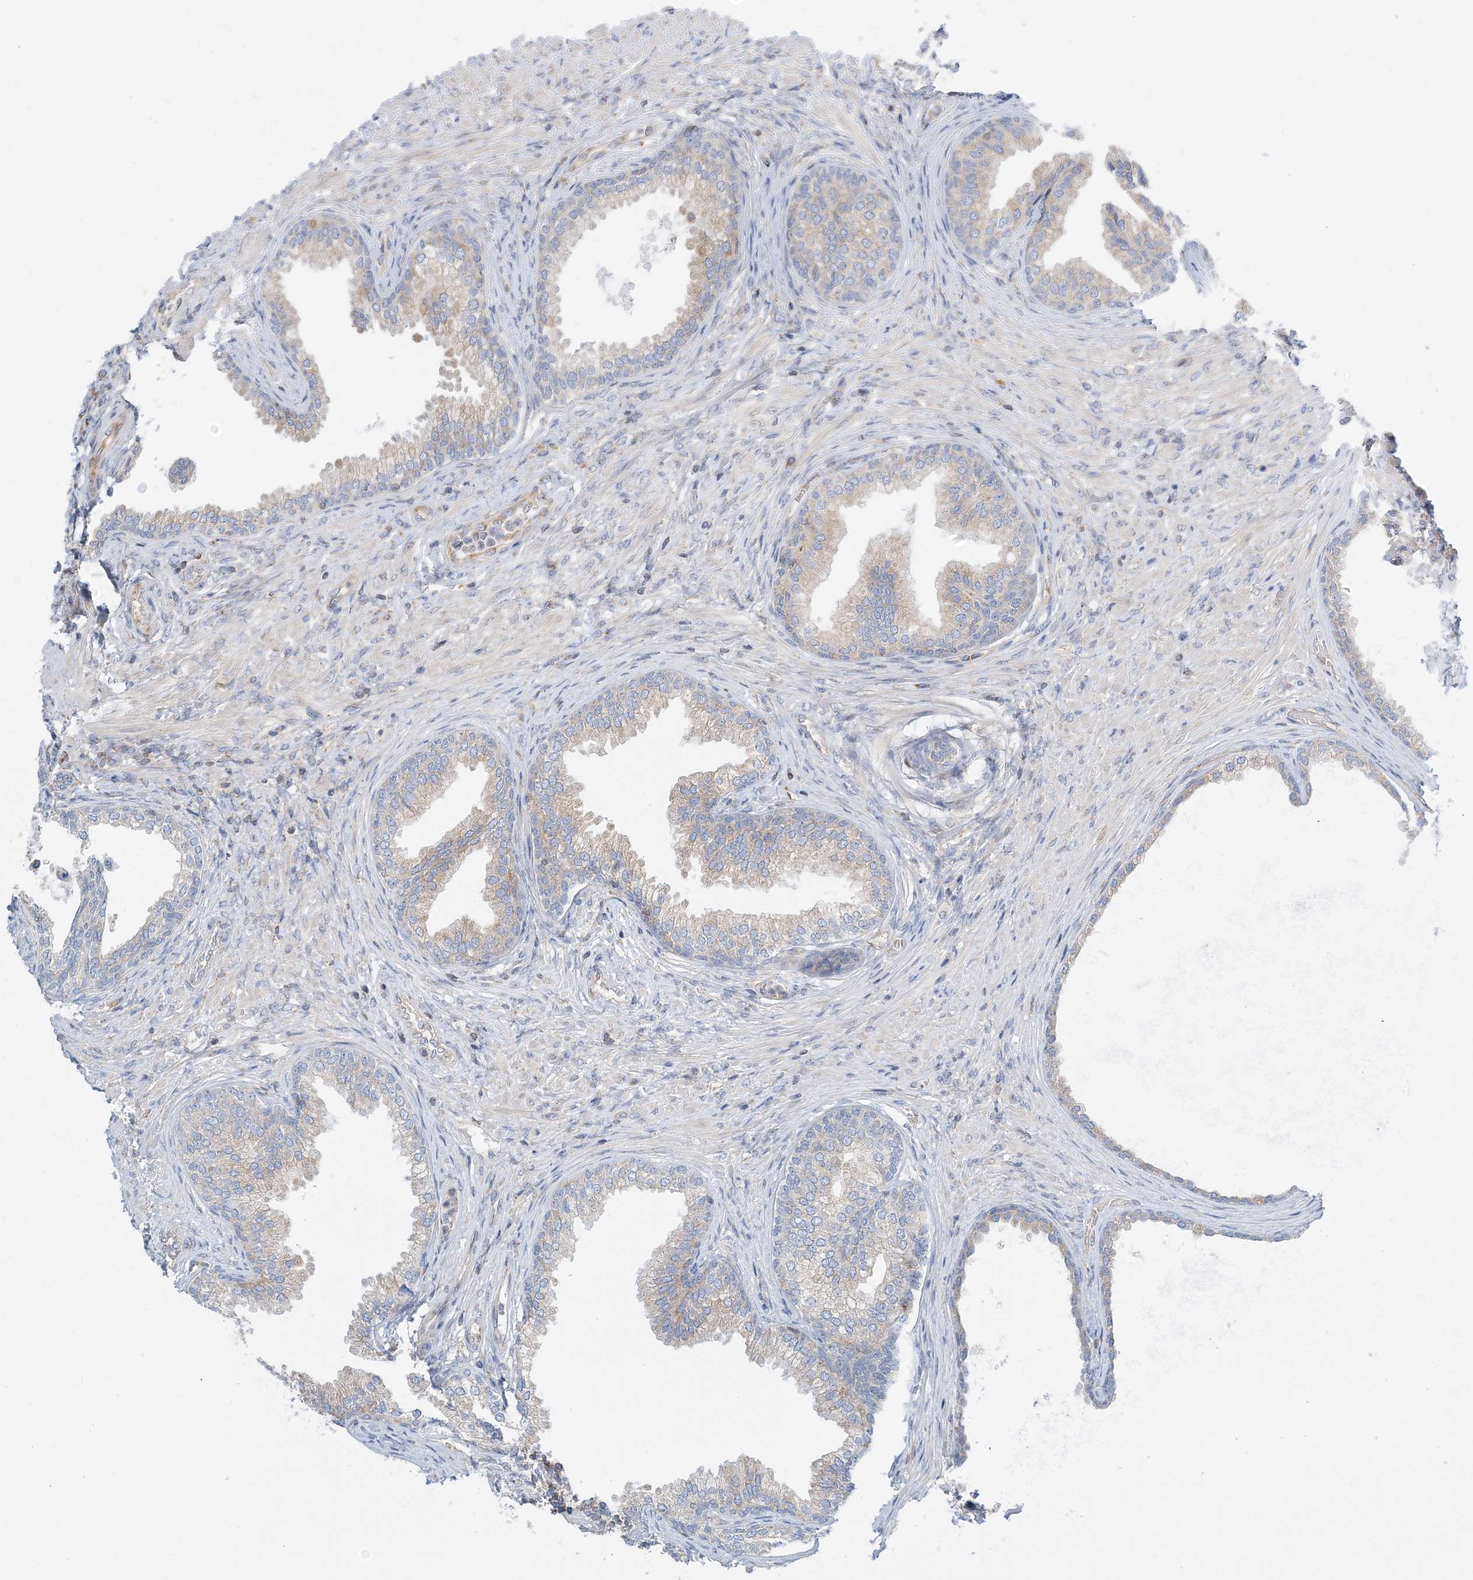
{"staining": {"intensity": "weak", "quantity": "25%-75%", "location": "cytoplasmic/membranous"}, "tissue": "prostate", "cell_type": "Glandular cells", "image_type": "normal", "snomed": [{"axis": "morphology", "description": "Normal tissue, NOS"}, {"axis": "topography", "description": "Prostate"}], "caption": "Approximately 25%-75% of glandular cells in unremarkable human prostate reveal weak cytoplasmic/membranous protein expression as visualized by brown immunohistochemical staining.", "gene": "FAM114A2", "patient": {"sex": "male", "age": 76}}